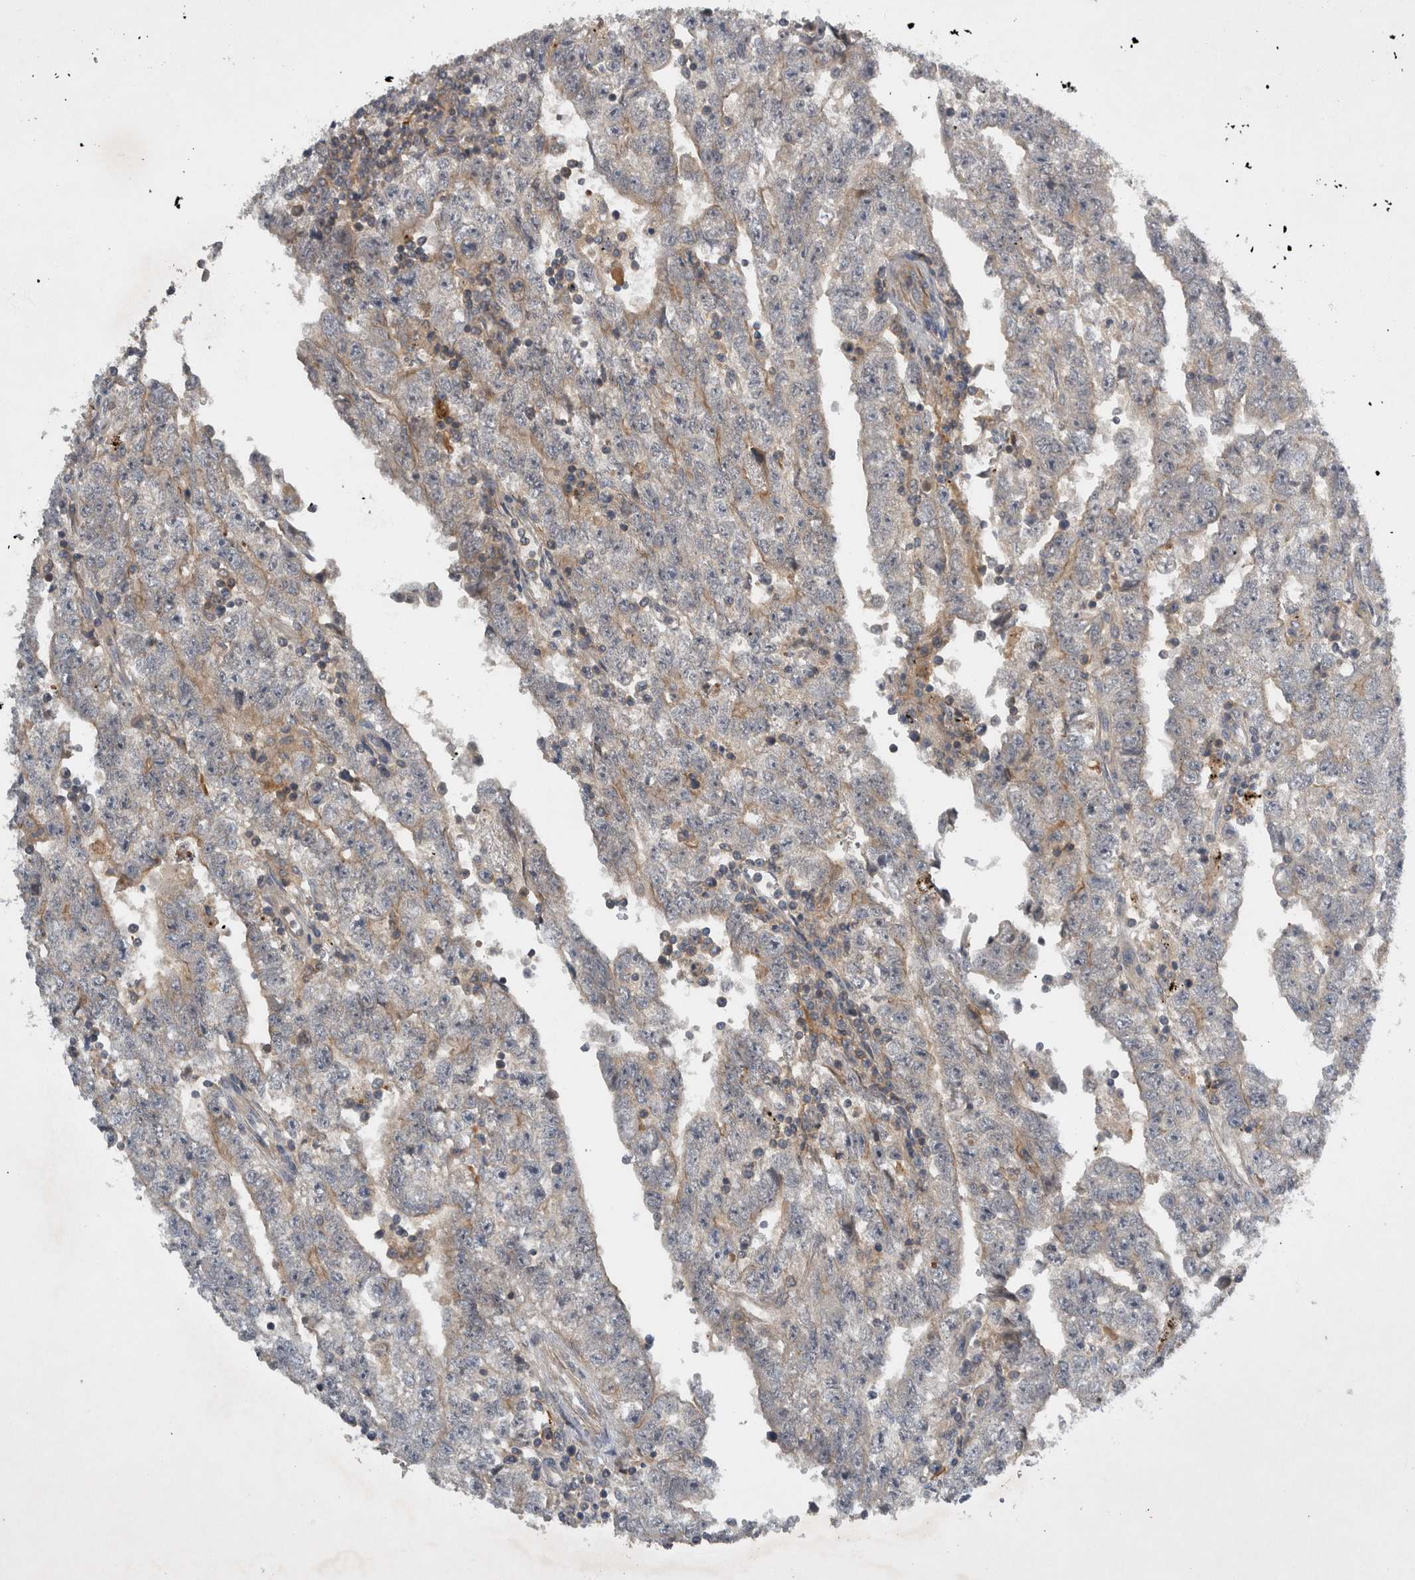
{"staining": {"intensity": "weak", "quantity": "<25%", "location": "cytoplasmic/membranous"}, "tissue": "testis cancer", "cell_type": "Tumor cells", "image_type": "cancer", "snomed": [{"axis": "morphology", "description": "Carcinoma, Embryonal, NOS"}, {"axis": "topography", "description": "Testis"}], "caption": "There is no significant positivity in tumor cells of testis cancer (embryonal carcinoma).", "gene": "SCARA5", "patient": {"sex": "male", "age": 25}}